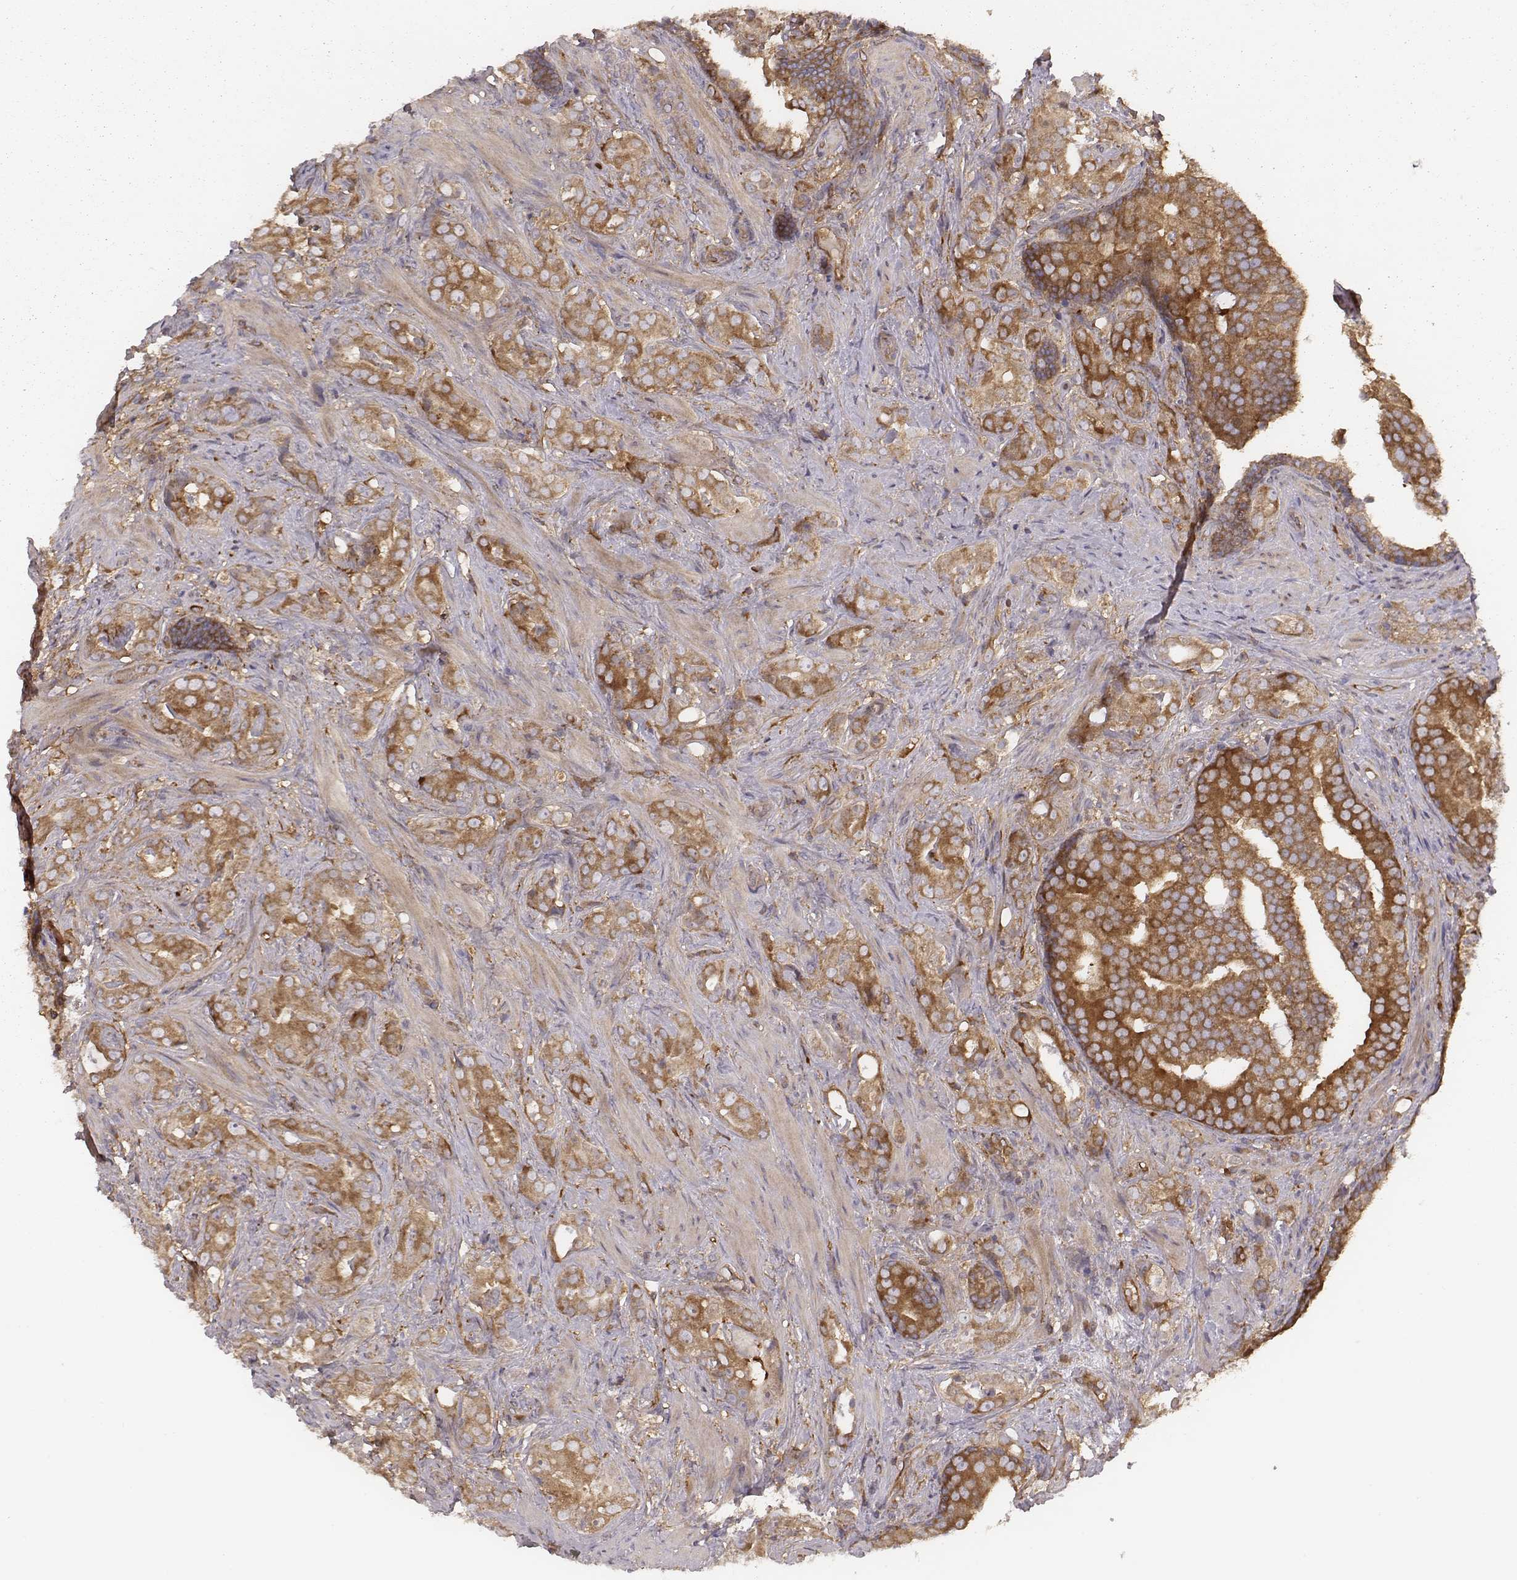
{"staining": {"intensity": "moderate", "quantity": ">75%", "location": "cytoplasmic/membranous"}, "tissue": "prostate cancer", "cell_type": "Tumor cells", "image_type": "cancer", "snomed": [{"axis": "morphology", "description": "Adenocarcinoma, NOS"}, {"axis": "topography", "description": "Prostate"}], "caption": "This micrograph displays IHC staining of prostate cancer (adenocarcinoma), with medium moderate cytoplasmic/membranous positivity in approximately >75% of tumor cells.", "gene": "CAD", "patient": {"sex": "male", "age": 57}}